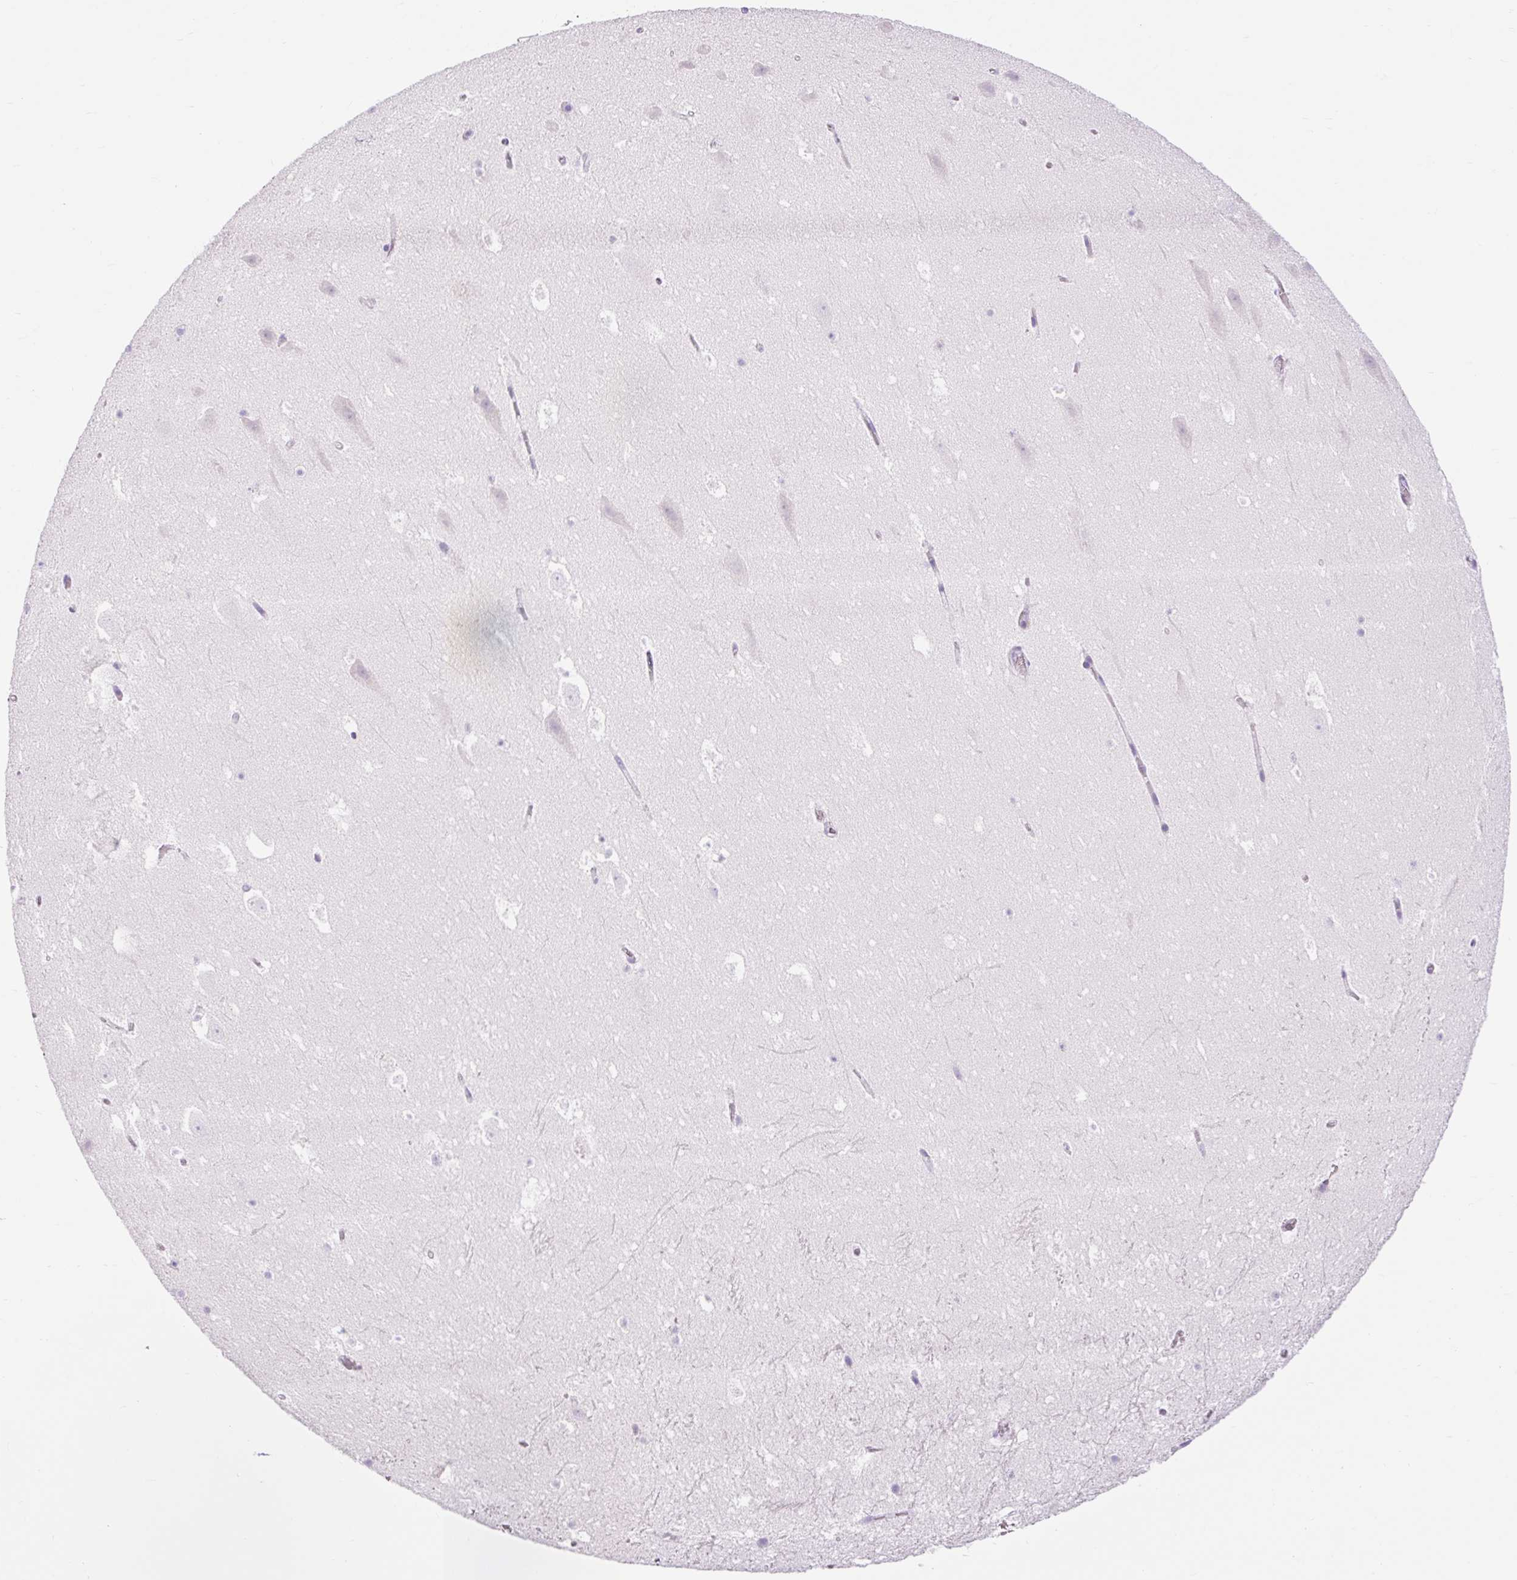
{"staining": {"intensity": "negative", "quantity": "none", "location": "none"}, "tissue": "hippocampus", "cell_type": "Glial cells", "image_type": "normal", "snomed": [{"axis": "morphology", "description": "Normal tissue, NOS"}, {"axis": "topography", "description": "Hippocampus"}], "caption": "An image of human hippocampus is negative for staining in glial cells. (Stains: DAB (3,3'-diaminobenzidine) immunohistochemistry with hematoxylin counter stain, Microscopy: brightfield microscopy at high magnification).", "gene": "SLC25A40", "patient": {"sex": "female", "age": 42}}